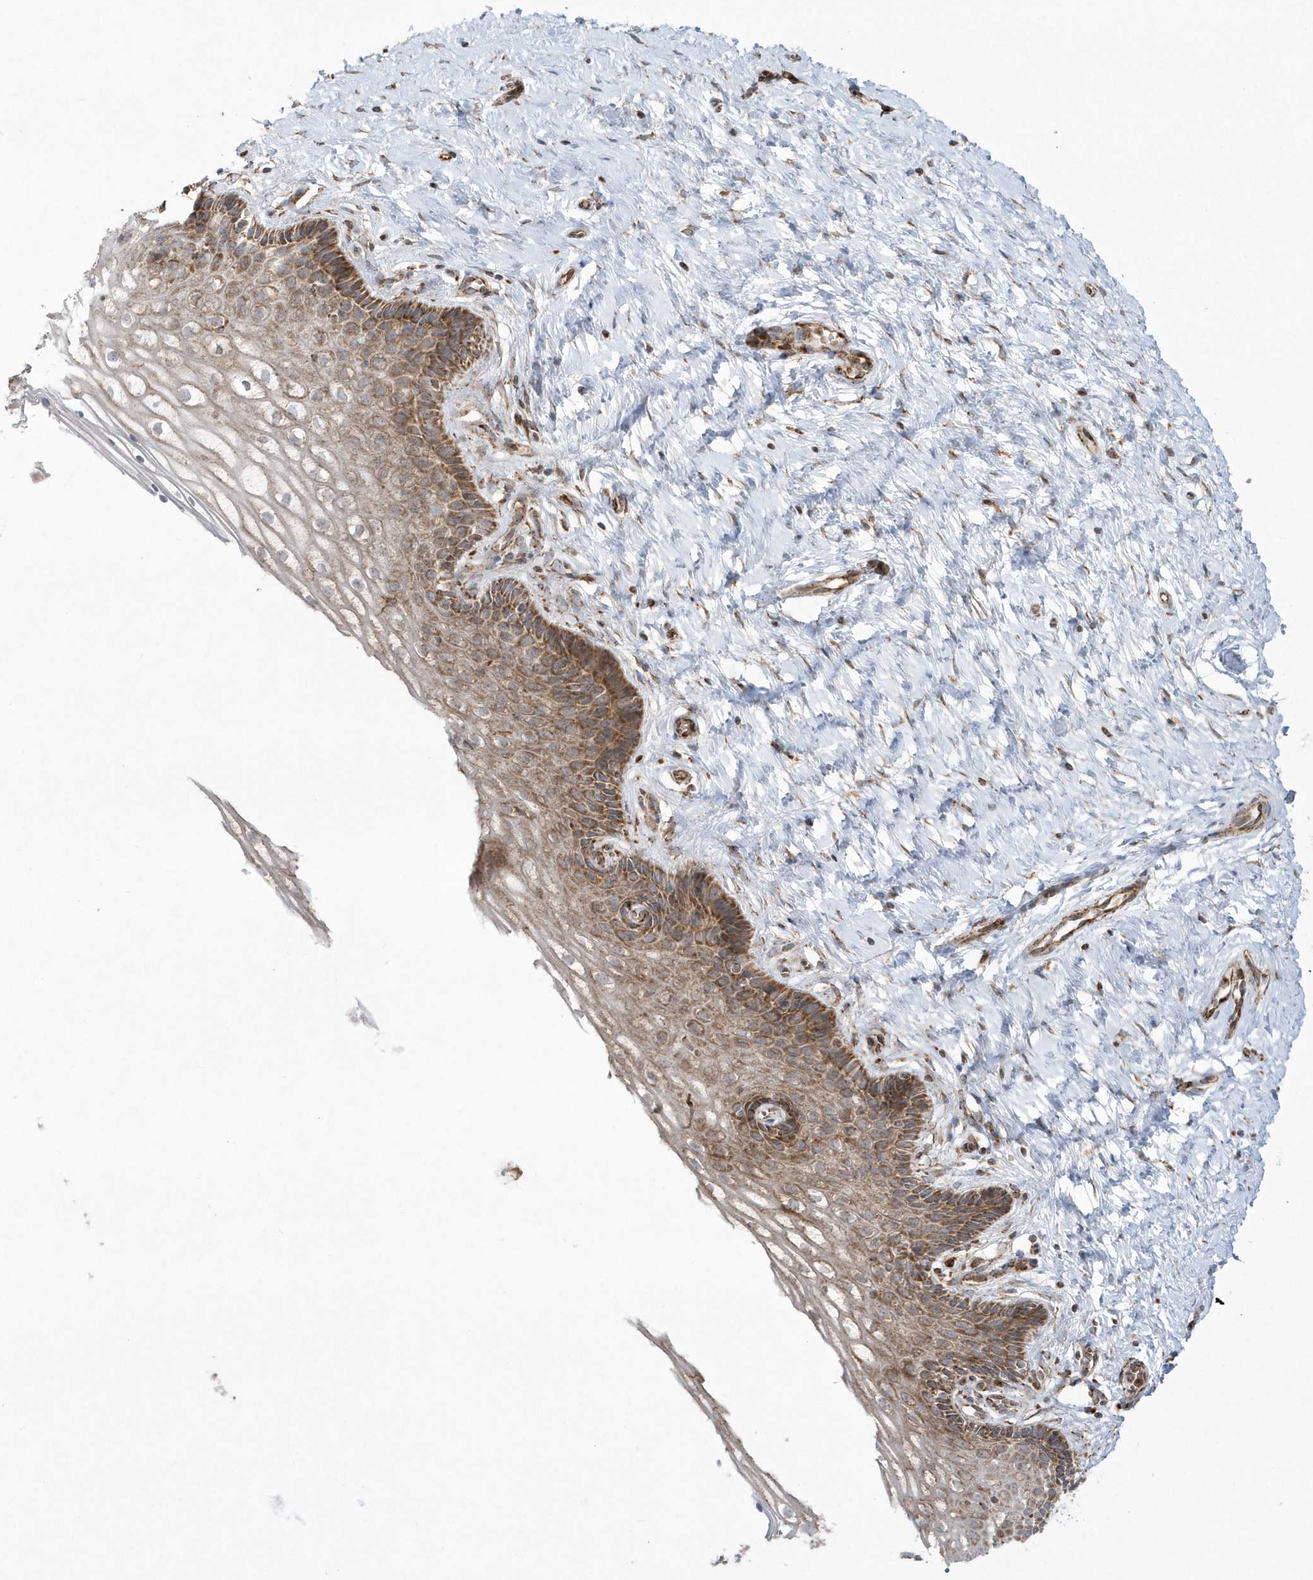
{"staining": {"intensity": "moderate", "quantity": ">75%", "location": "cytoplasmic/membranous"}, "tissue": "cervix", "cell_type": "Glandular cells", "image_type": "normal", "snomed": [{"axis": "morphology", "description": "Normal tissue, NOS"}, {"axis": "topography", "description": "Cervix"}], "caption": "IHC image of normal cervix: cervix stained using IHC demonstrates medium levels of moderate protein expression localized specifically in the cytoplasmic/membranous of glandular cells, appearing as a cytoplasmic/membranous brown color.", "gene": "SH3BP2", "patient": {"sex": "female", "age": 33}}